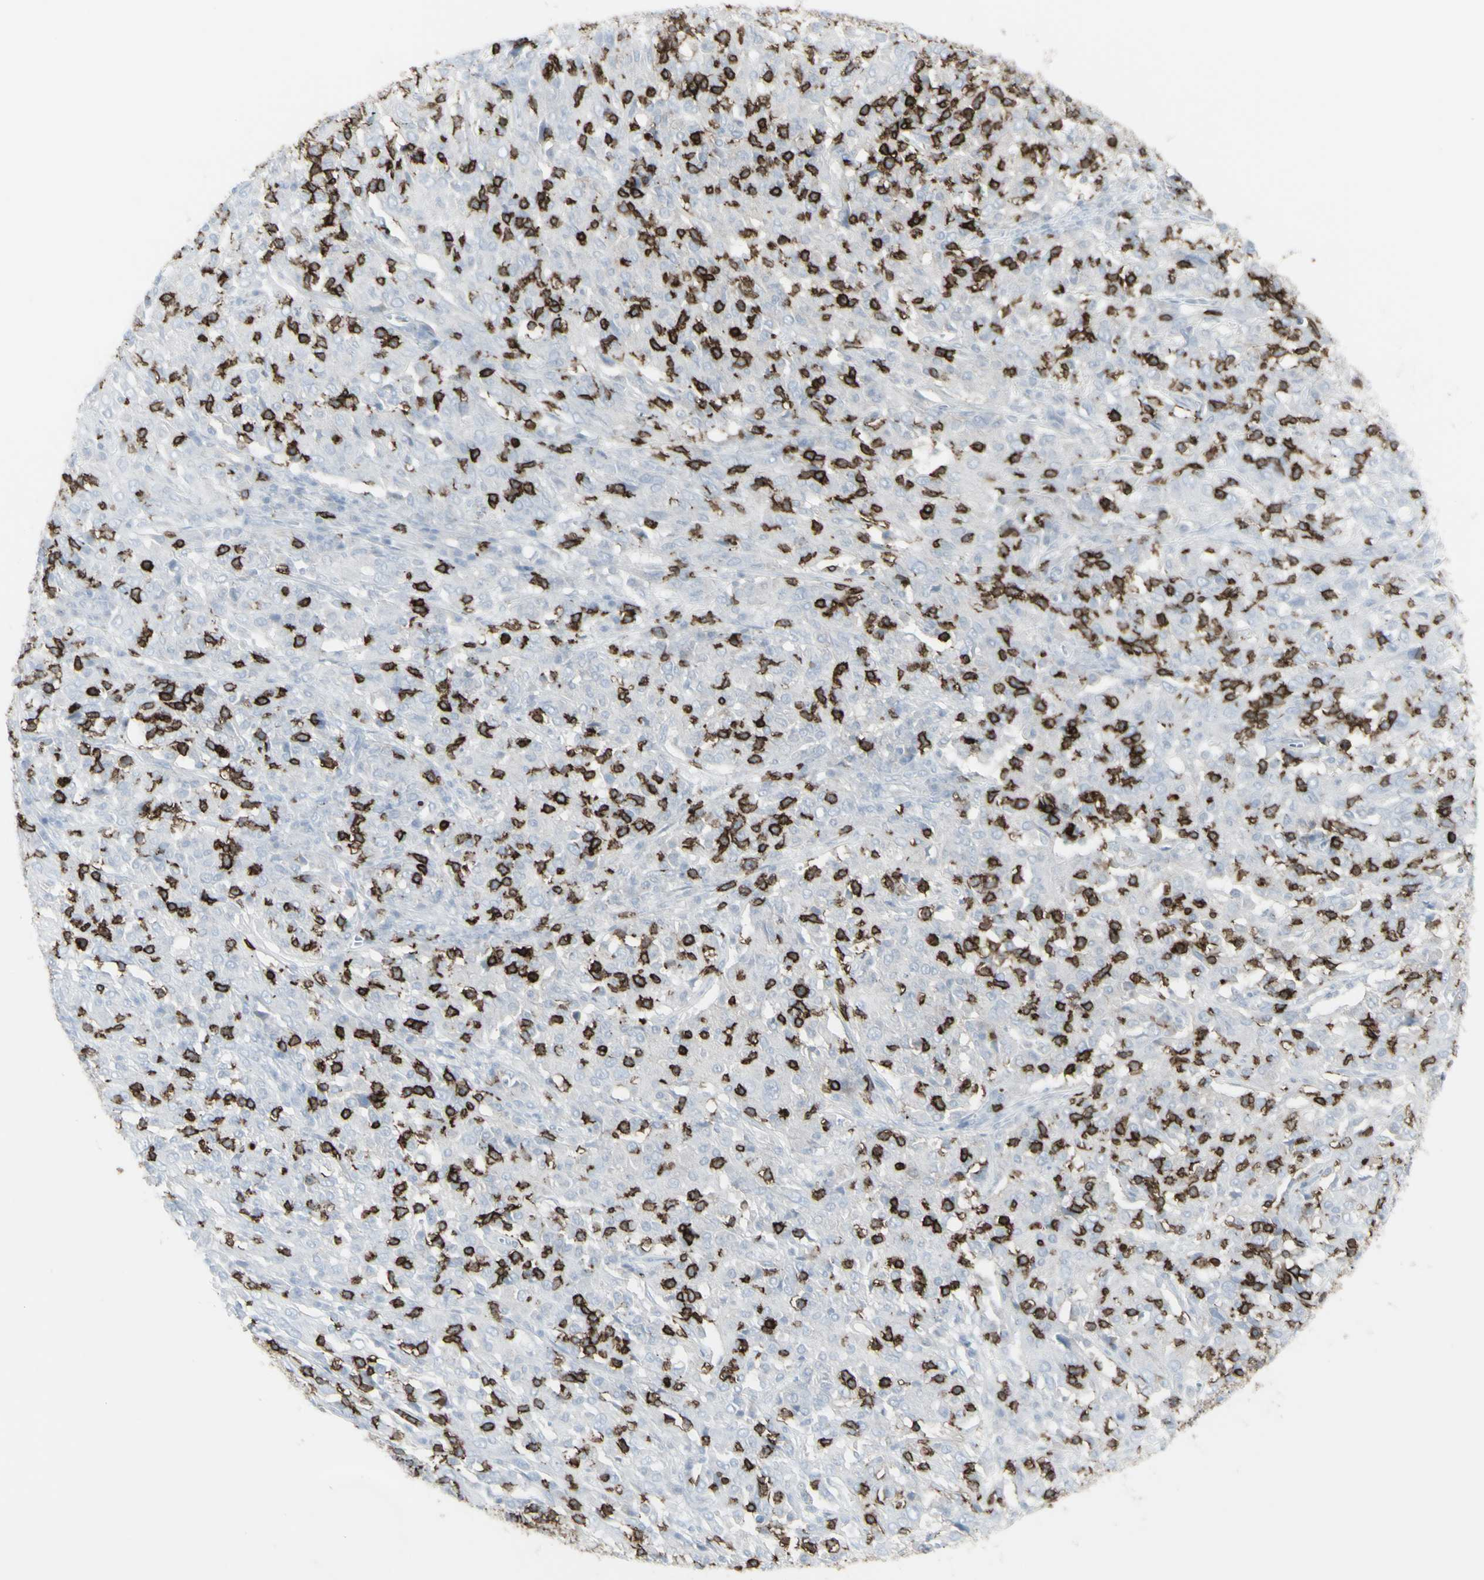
{"staining": {"intensity": "negative", "quantity": "none", "location": "none"}, "tissue": "cervical cancer", "cell_type": "Tumor cells", "image_type": "cancer", "snomed": [{"axis": "morphology", "description": "Squamous cell carcinoma, NOS"}, {"axis": "topography", "description": "Cervix"}], "caption": "This is an immunohistochemistry image of human cervical cancer. There is no staining in tumor cells.", "gene": "CD247", "patient": {"sex": "female", "age": 46}}